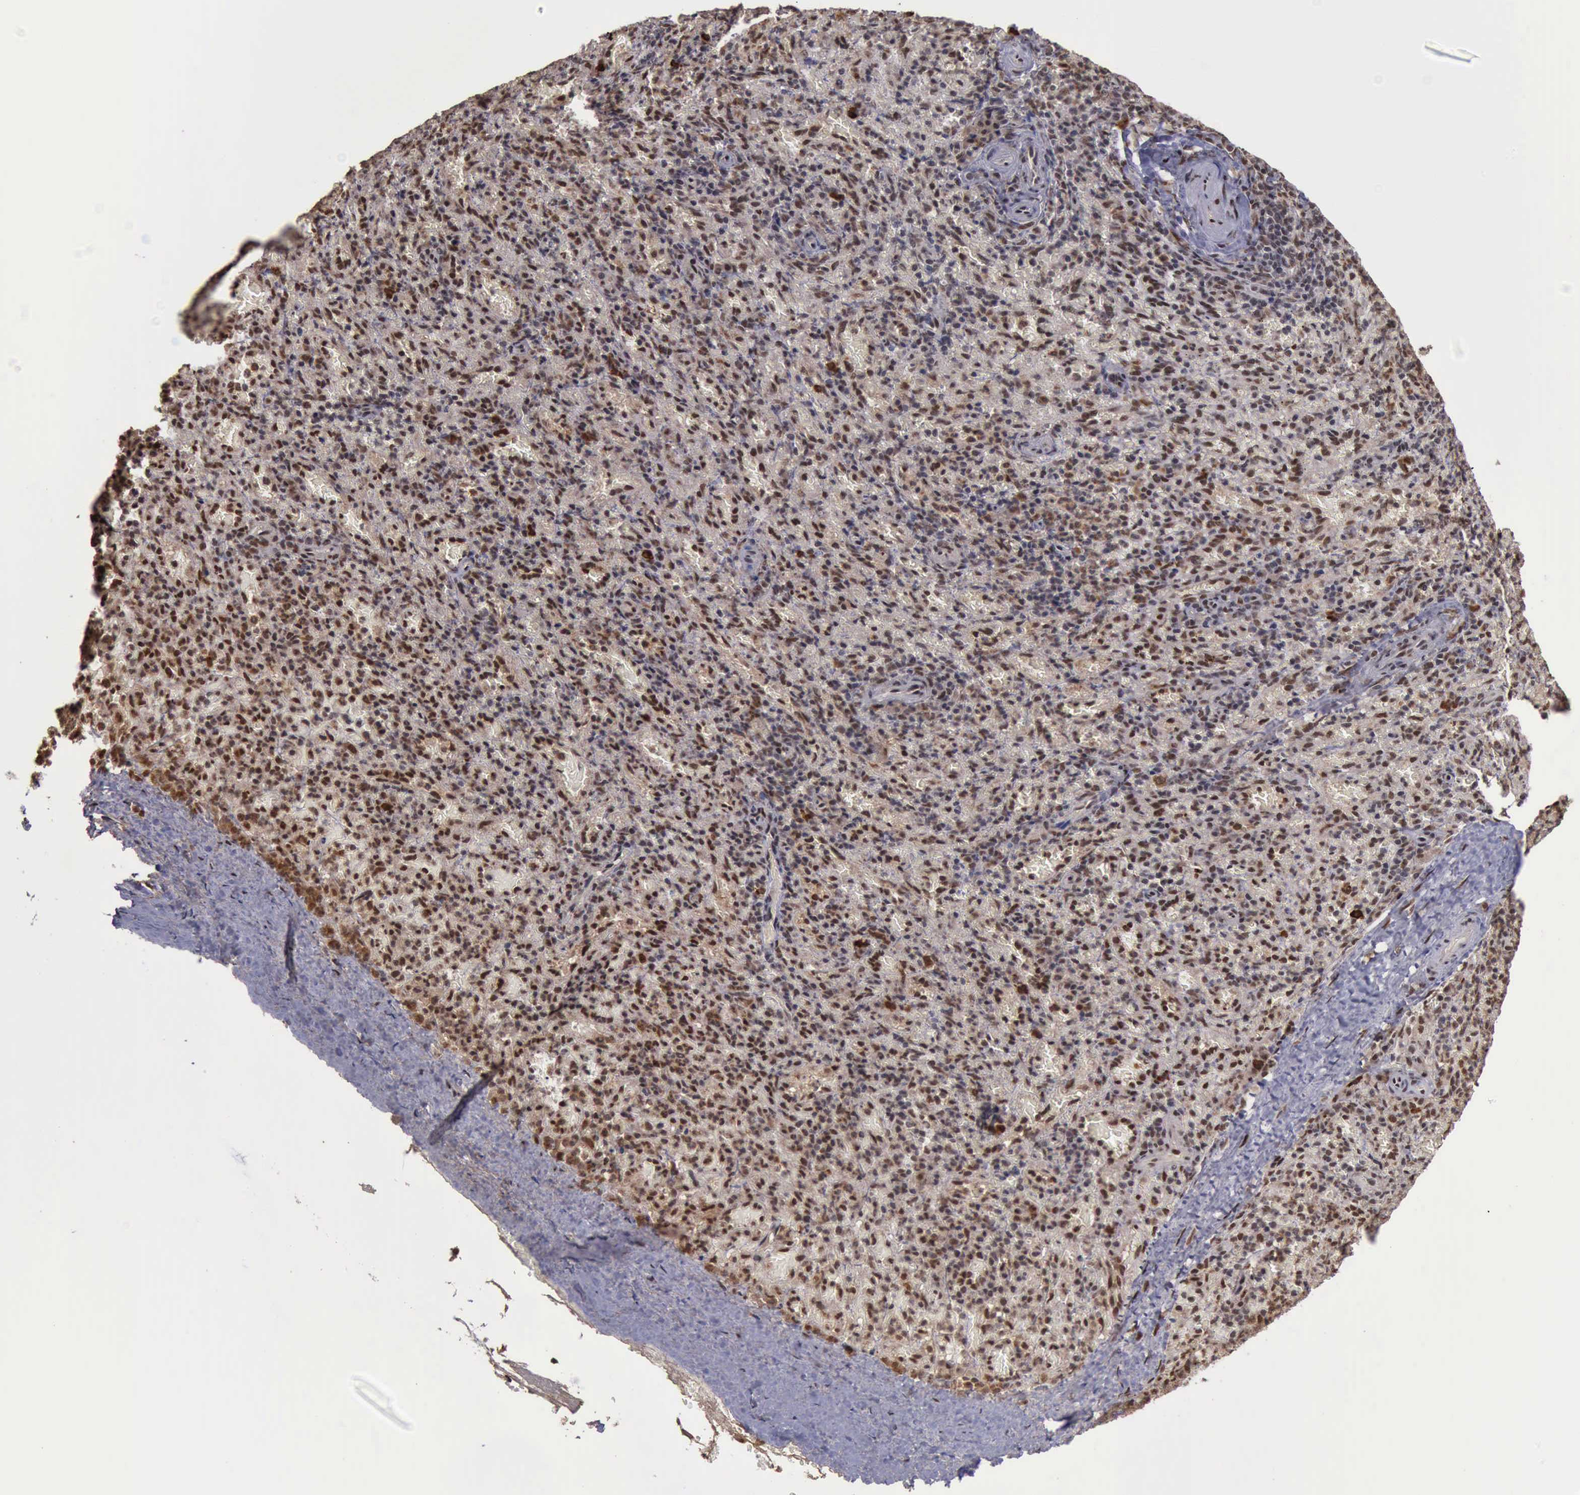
{"staining": {"intensity": "moderate", "quantity": ">75%", "location": "cytoplasmic/membranous,nuclear"}, "tissue": "spleen", "cell_type": "Cells in red pulp", "image_type": "normal", "snomed": [{"axis": "morphology", "description": "Normal tissue, NOS"}, {"axis": "topography", "description": "Spleen"}], "caption": "Immunohistochemical staining of benign spleen displays moderate cytoplasmic/membranous,nuclear protein positivity in about >75% of cells in red pulp.", "gene": "TRMT2A", "patient": {"sex": "female", "age": 50}}